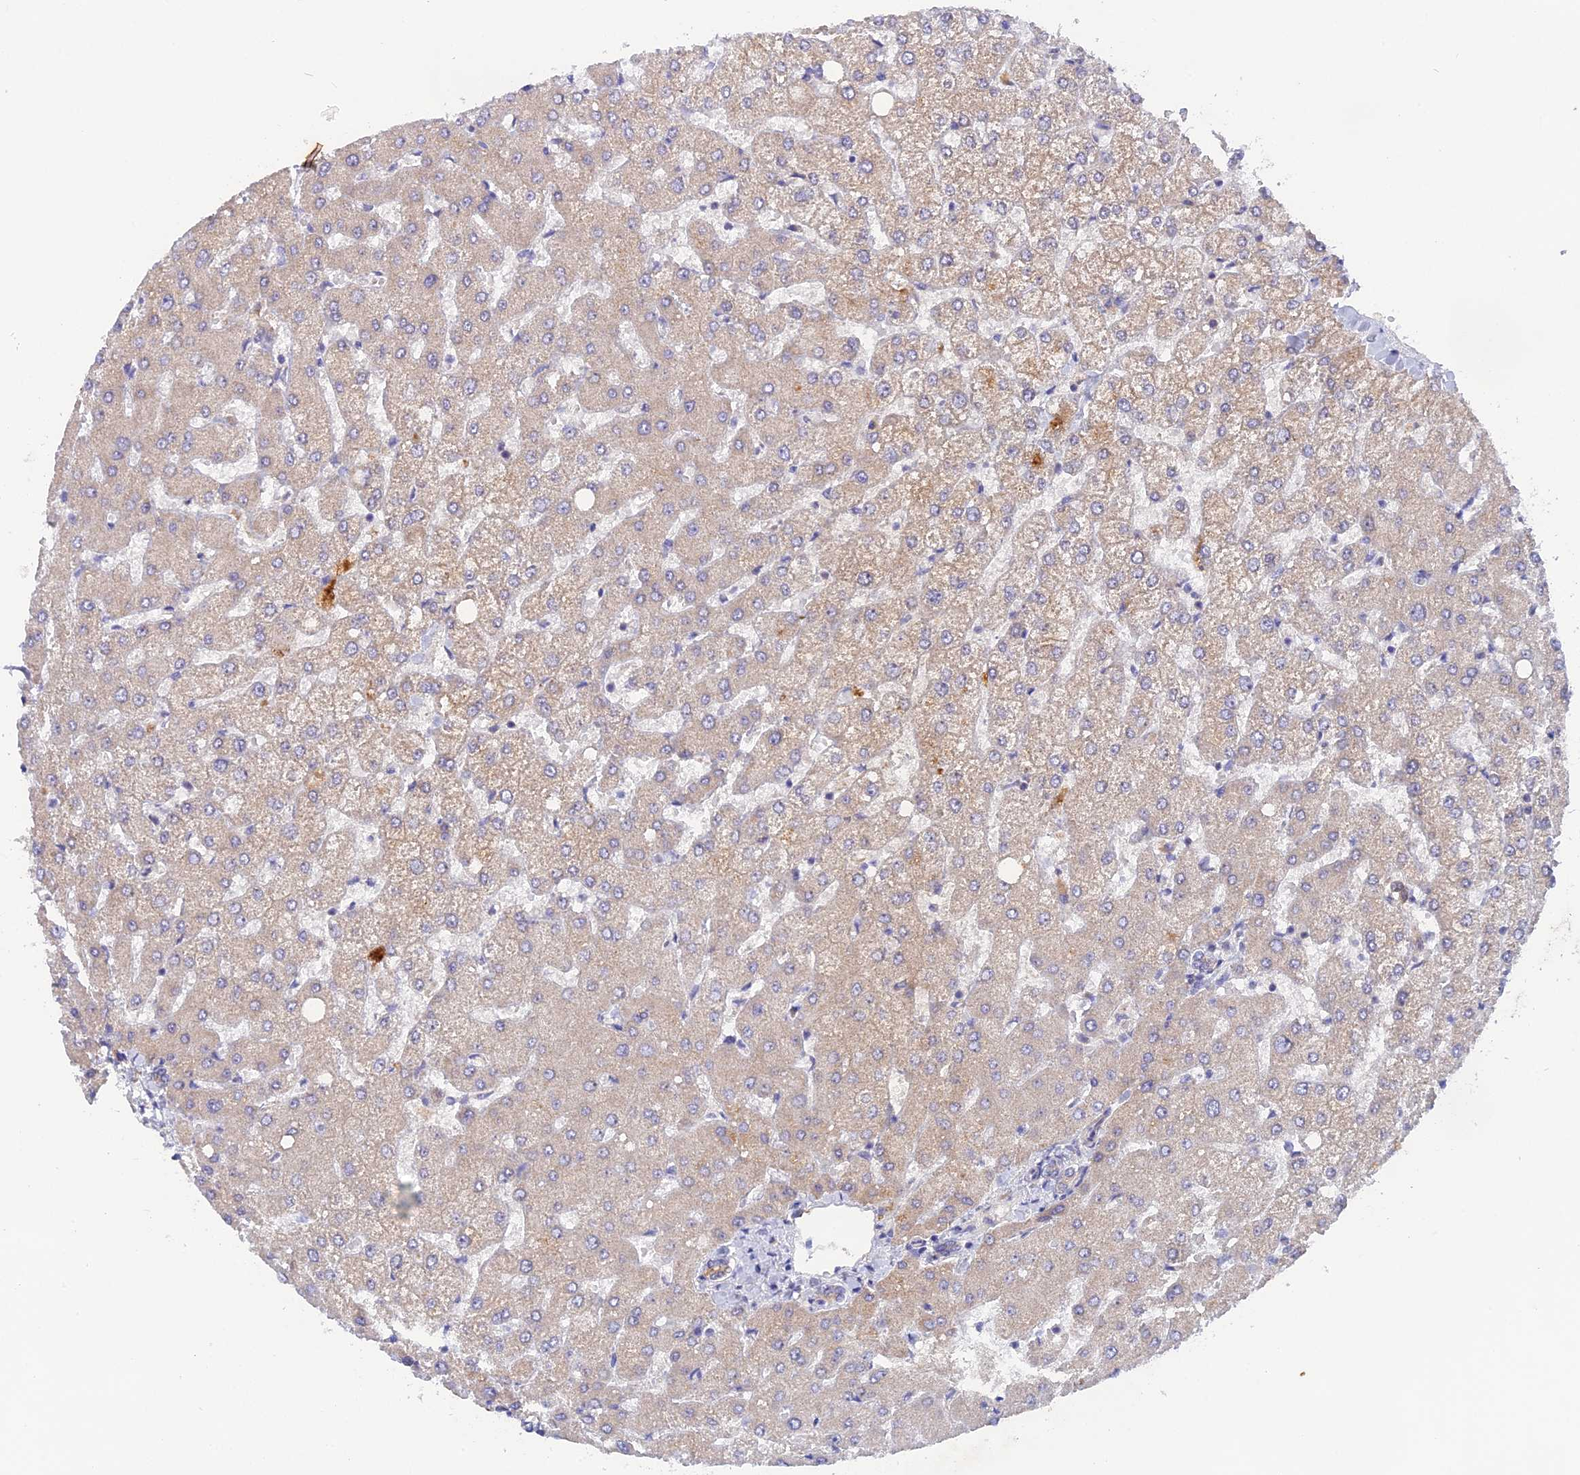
{"staining": {"intensity": "weak", "quantity": "<25%", "location": "cytoplasmic/membranous"}, "tissue": "liver", "cell_type": "Cholangiocytes", "image_type": "normal", "snomed": [{"axis": "morphology", "description": "Normal tissue, NOS"}, {"axis": "topography", "description": "Liver"}], "caption": "Immunohistochemistry (IHC) micrograph of benign liver: liver stained with DAB reveals no significant protein expression in cholangiocytes. Nuclei are stained in blue.", "gene": "TENT4B", "patient": {"sex": "female", "age": 54}}